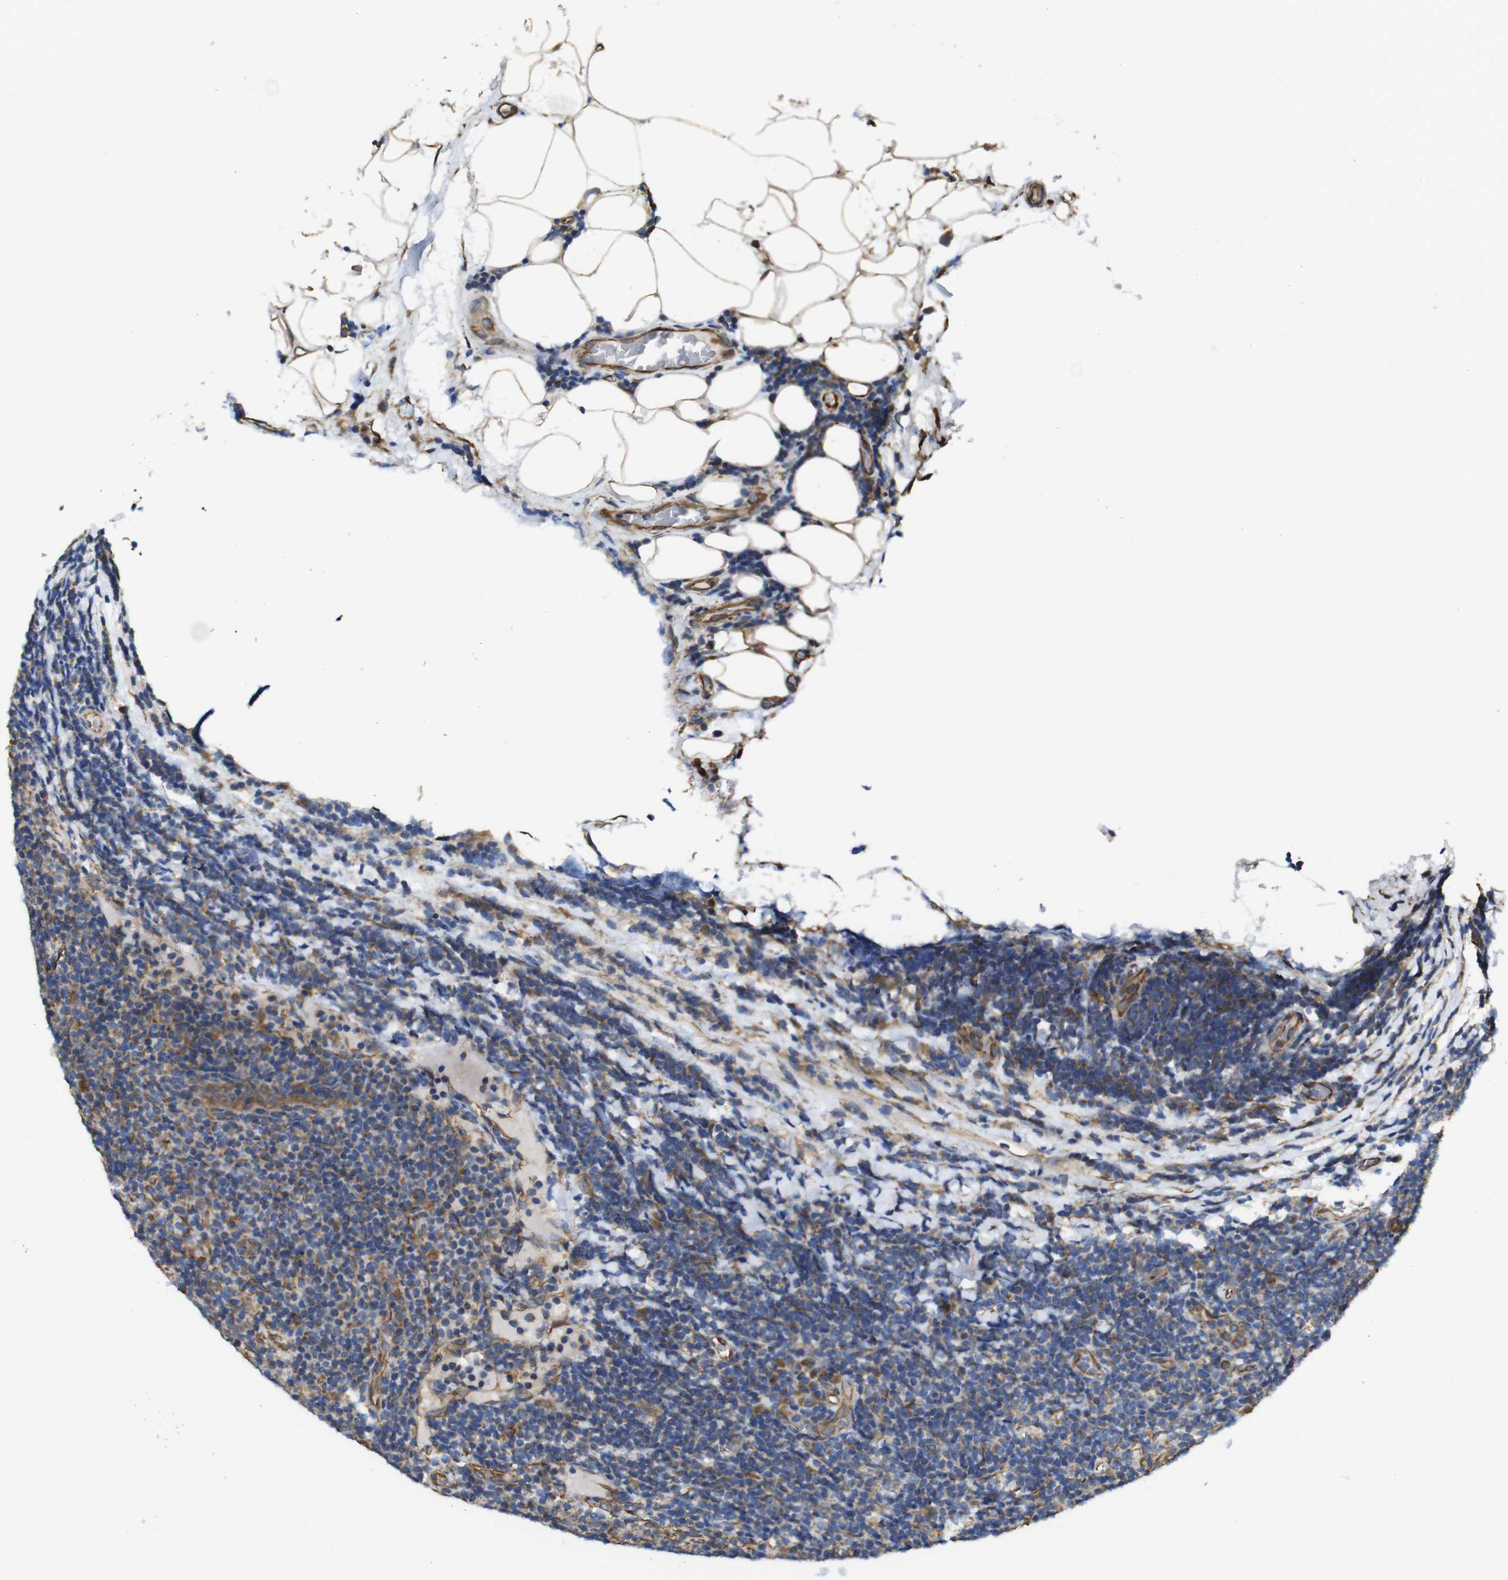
{"staining": {"intensity": "moderate", "quantity": "<25%", "location": "cytoplasmic/membranous"}, "tissue": "lymphoma", "cell_type": "Tumor cells", "image_type": "cancer", "snomed": [{"axis": "morphology", "description": "Malignant lymphoma, non-Hodgkin's type, Low grade"}, {"axis": "topography", "description": "Lymph node"}], "caption": "This micrograph displays immunohistochemistry (IHC) staining of human malignant lymphoma, non-Hodgkin's type (low-grade), with low moderate cytoplasmic/membranous positivity in approximately <25% of tumor cells.", "gene": "POMK", "patient": {"sex": "male", "age": 83}}